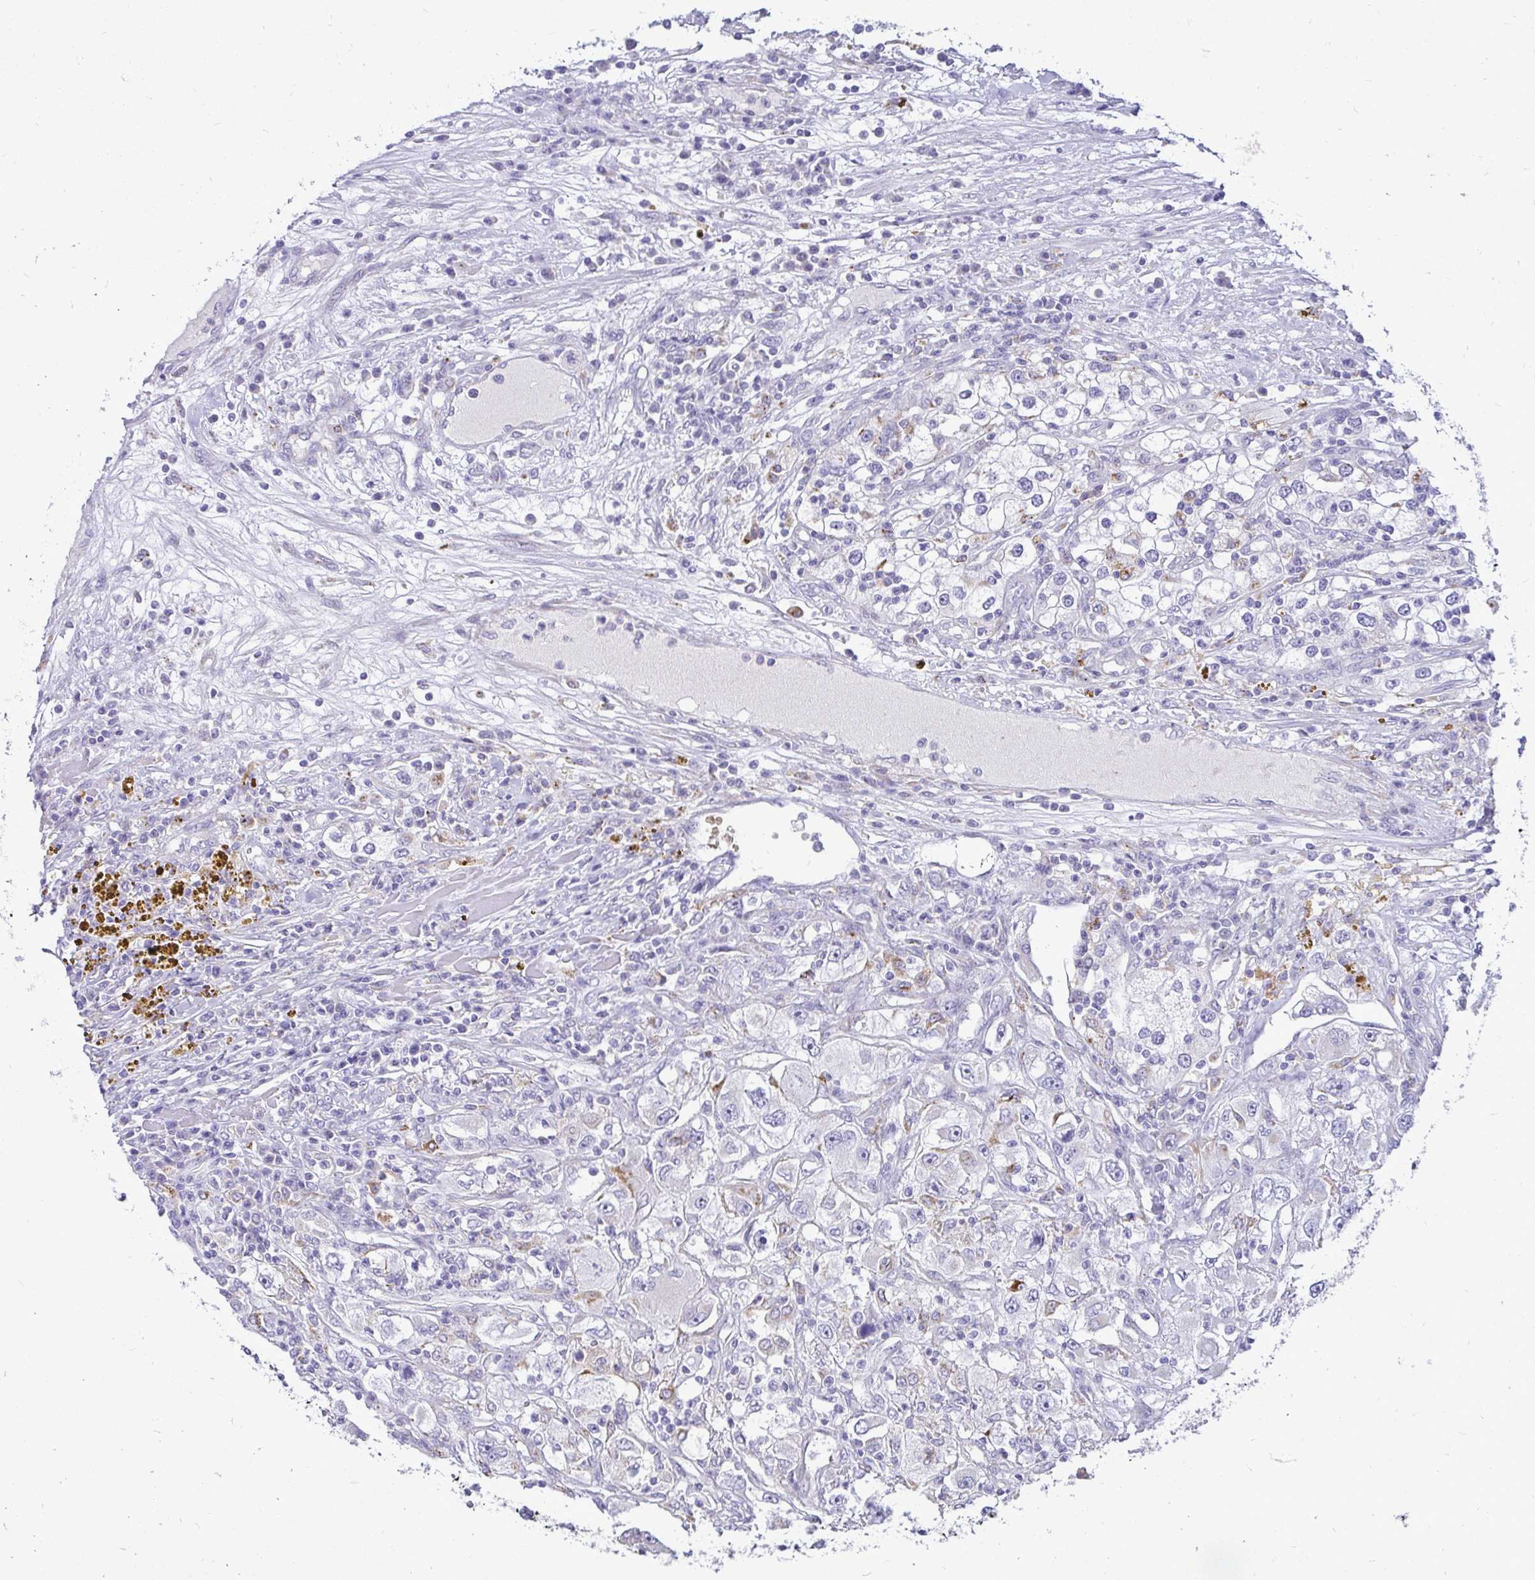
{"staining": {"intensity": "negative", "quantity": "none", "location": "none"}, "tissue": "renal cancer", "cell_type": "Tumor cells", "image_type": "cancer", "snomed": [{"axis": "morphology", "description": "Adenocarcinoma, NOS"}, {"axis": "topography", "description": "Kidney"}], "caption": "Human adenocarcinoma (renal) stained for a protein using IHC shows no expression in tumor cells.", "gene": "PKN3", "patient": {"sex": "female", "age": 52}}